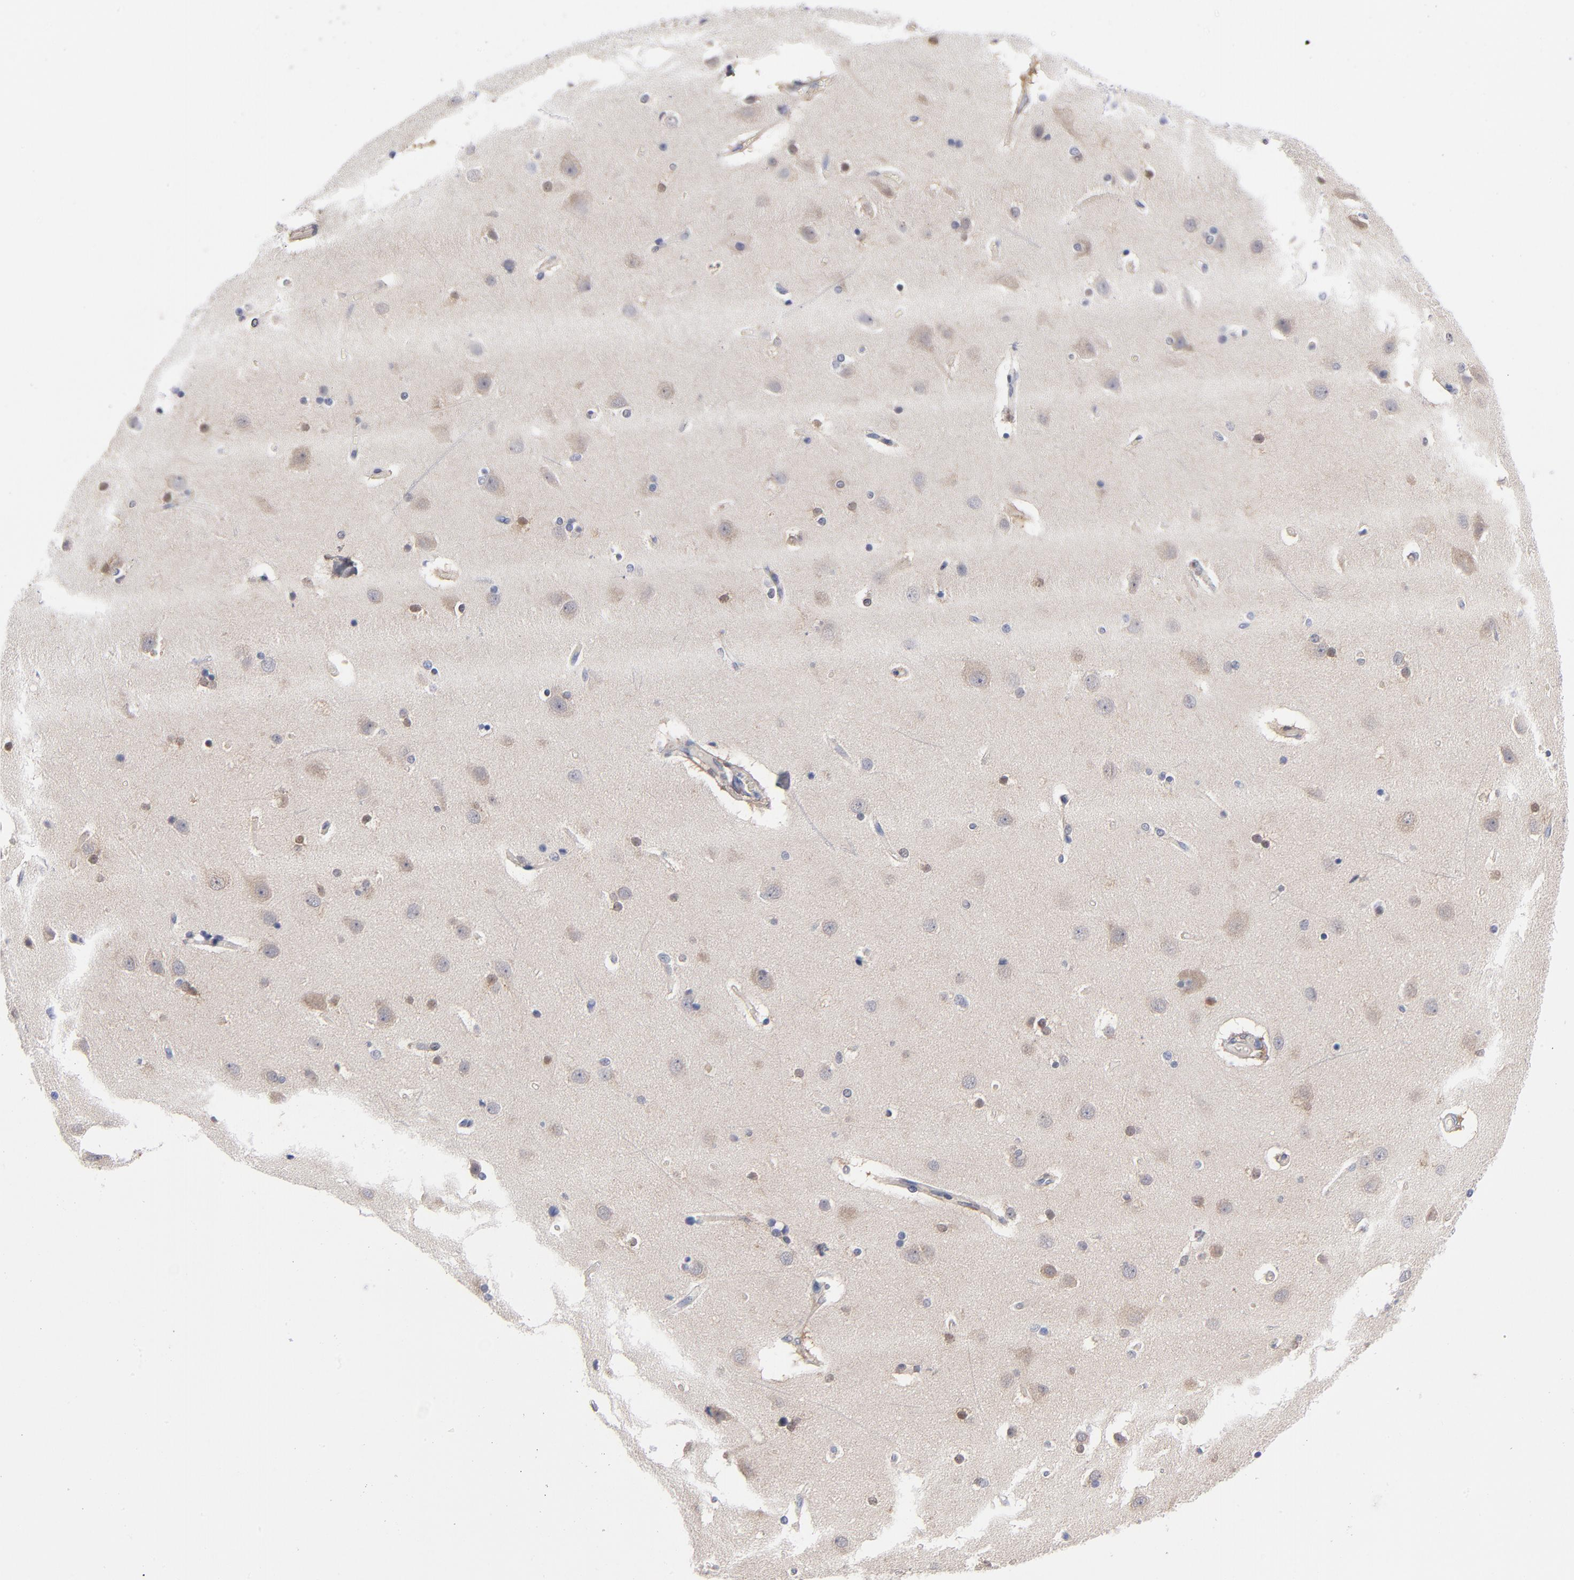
{"staining": {"intensity": "weak", "quantity": "25%-75%", "location": "cytoplasmic/membranous"}, "tissue": "cerebral cortex", "cell_type": "Endothelial cells", "image_type": "normal", "snomed": [{"axis": "morphology", "description": "Normal tissue, NOS"}, {"axis": "topography", "description": "Cerebral cortex"}], "caption": "Benign cerebral cortex demonstrates weak cytoplasmic/membranous expression in about 25%-75% of endothelial cells.", "gene": "ARRB1", "patient": {"sex": "female", "age": 54}}